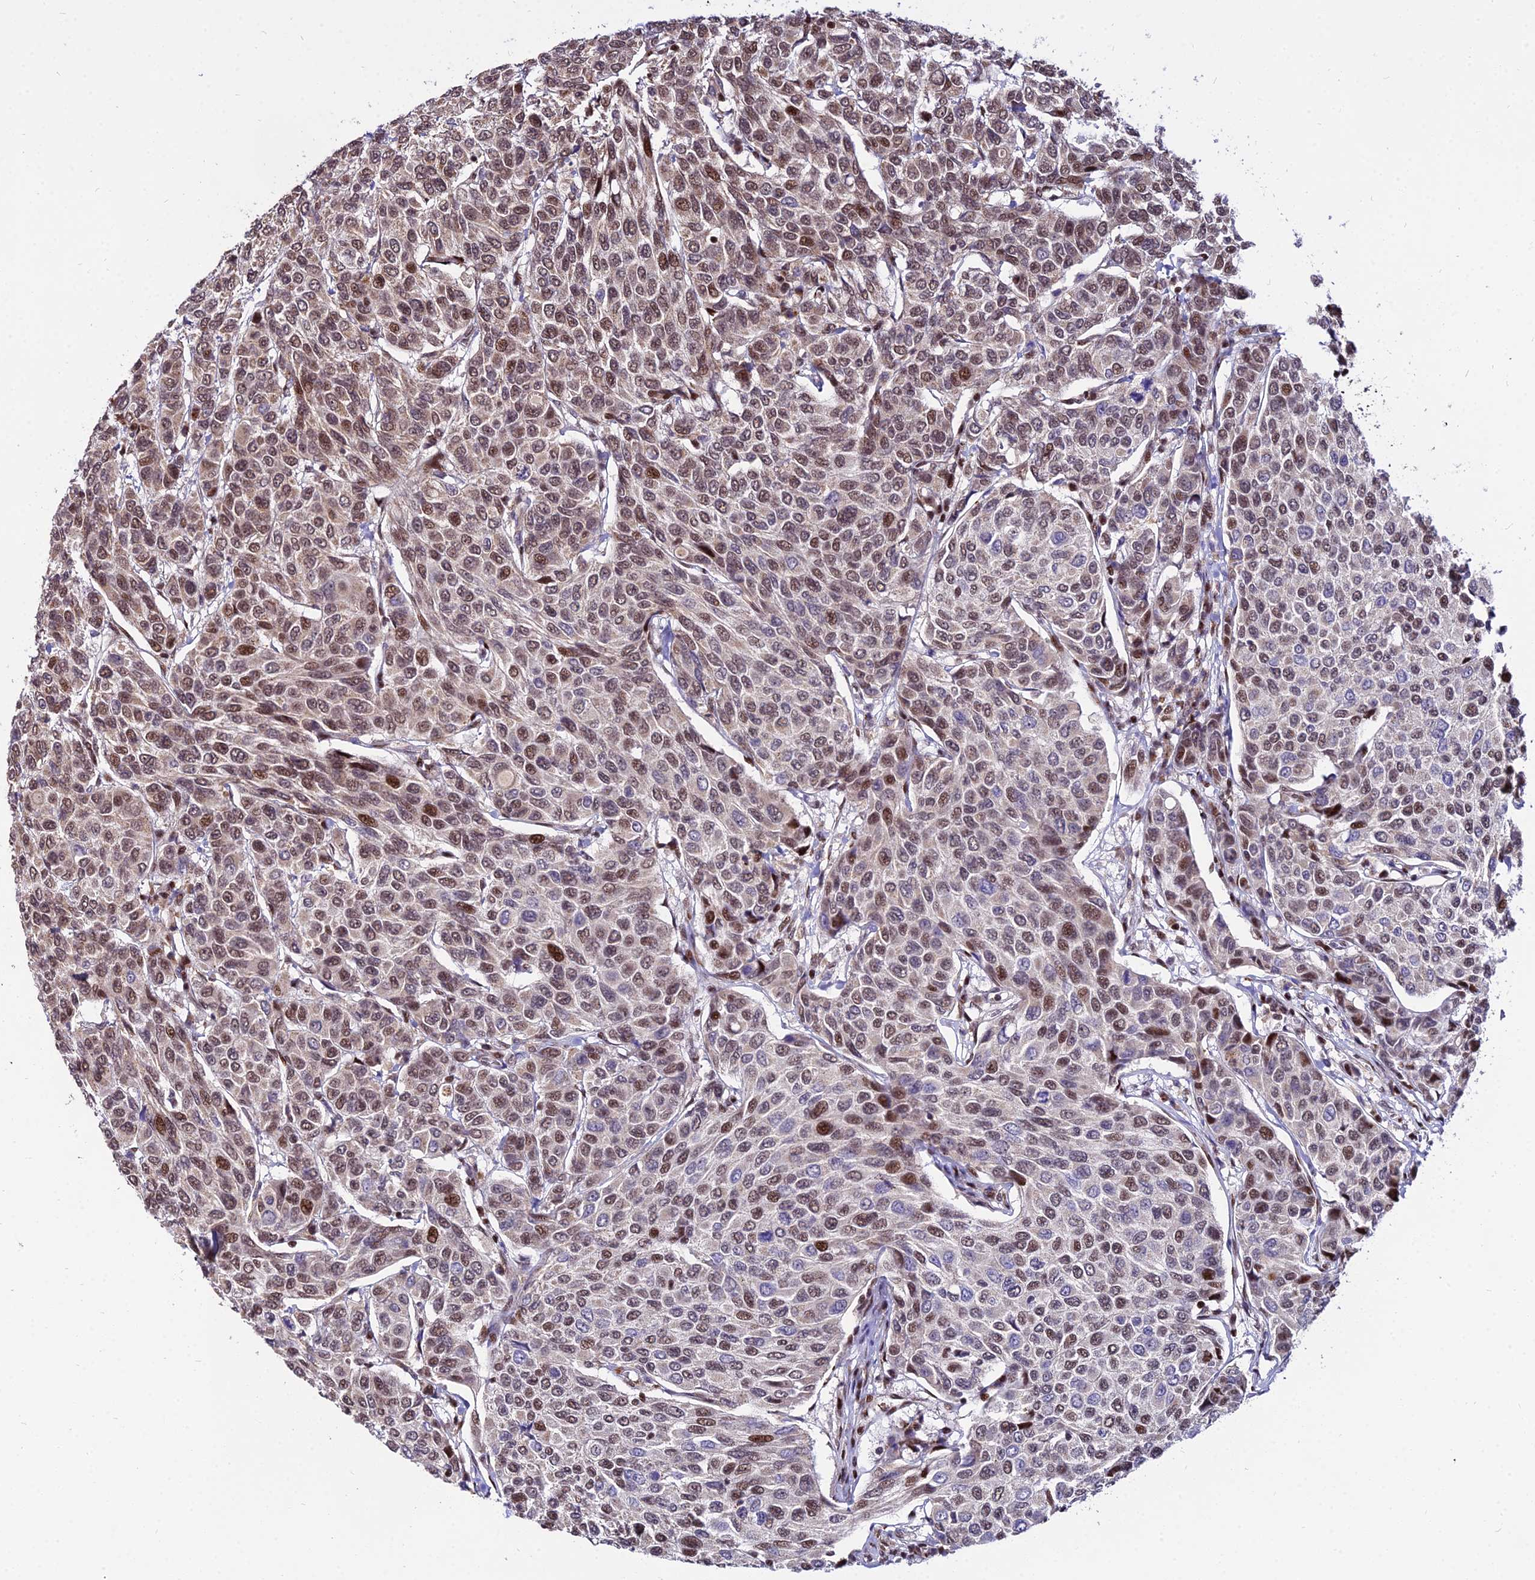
{"staining": {"intensity": "moderate", "quantity": ">75%", "location": "nuclear"}, "tissue": "breast cancer", "cell_type": "Tumor cells", "image_type": "cancer", "snomed": [{"axis": "morphology", "description": "Duct carcinoma"}, {"axis": "topography", "description": "Breast"}], "caption": "A brown stain labels moderate nuclear positivity of a protein in breast cancer tumor cells.", "gene": "CIB3", "patient": {"sex": "female", "age": 55}}